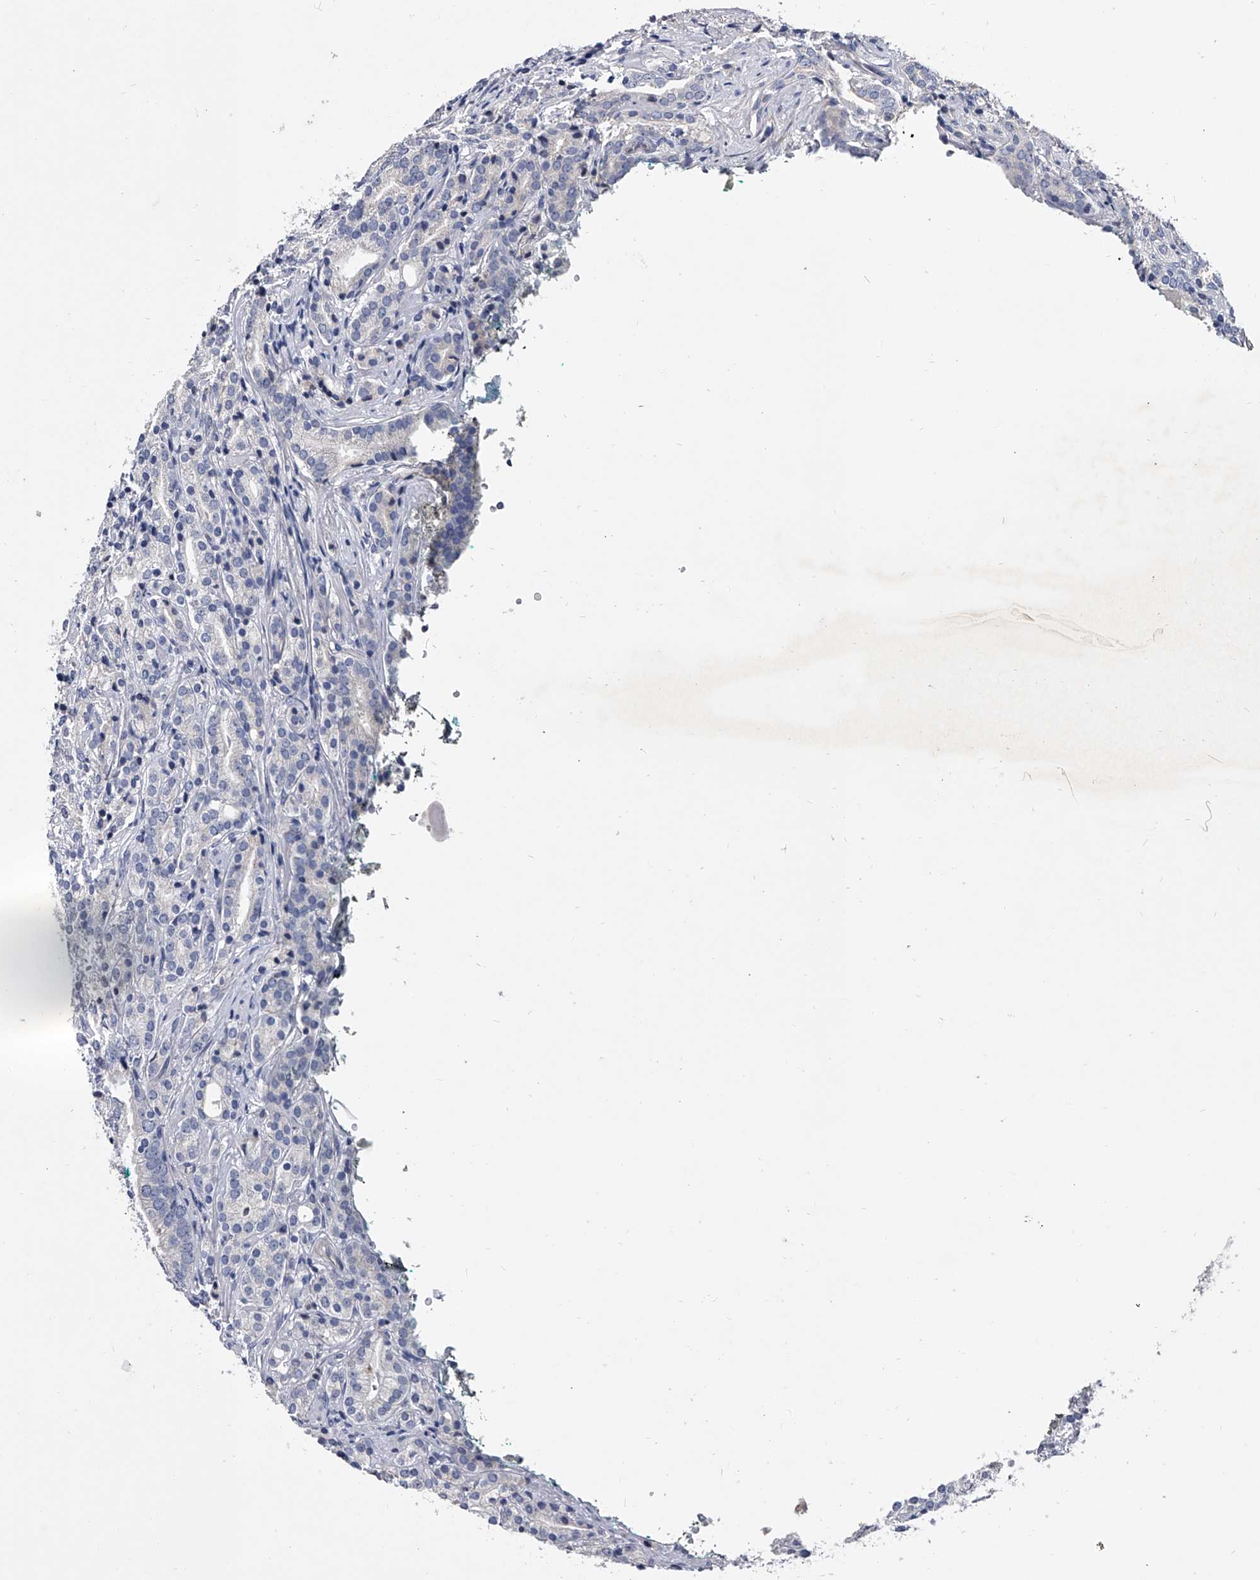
{"staining": {"intensity": "negative", "quantity": "none", "location": "none"}, "tissue": "prostate cancer", "cell_type": "Tumor cells", "image_type": "cancer", "snomed": [{"axis": "morphology", "description": "Adenocarcinoma, High grade"}, {"axis": "topography", "description": "Prostate"}], "caption": "Adenocarcinoma (high-grade) (prostate) was stained to show a protein in brown. There is no significant positivity in tumor cells.", "gene": "EFCAB7", "patient": {"sex": "male", "age": 57}}